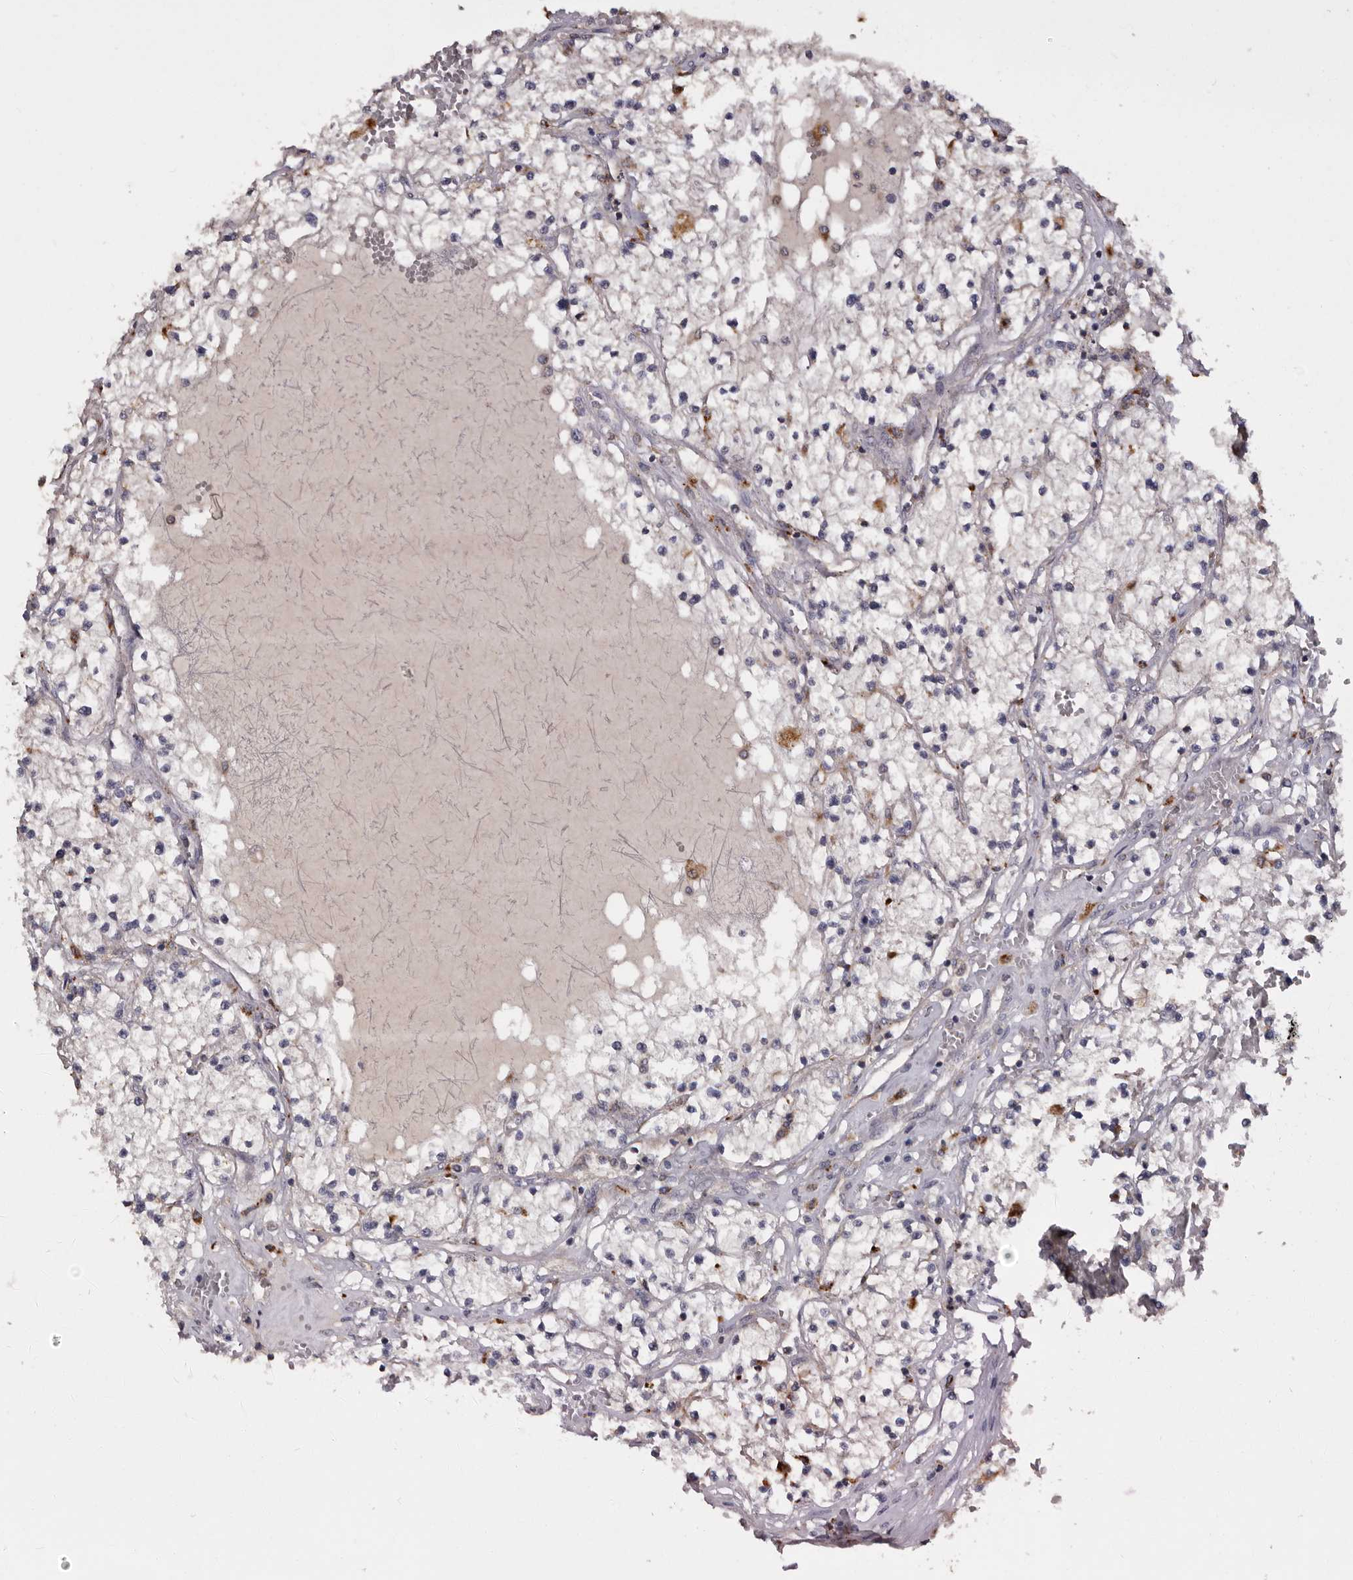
{"staining": {"intensity": "negative", "quantity": "none", "location": "none"}, "tissue": "renal cancer", "cell_type": "Tumor cells", "image_type": "cancer", "snomed": [{"axis": "morphology", "description": "Normal tissue, NOS"}, {"axis": "morphology", "description": "Adenocarcinoma, NOS"}, {"axis": "topography", "description": "Kidney"}], "caption": "High magnification brightfield microscopy of renal cancer stained with DAB (3,3'-diaminobenzidine) (brown) and counterstained with hematoxylin (blue): tumor cells show no significant expression.", "gene": "DAP", "patient": {"sex": "male", "age": 68}}